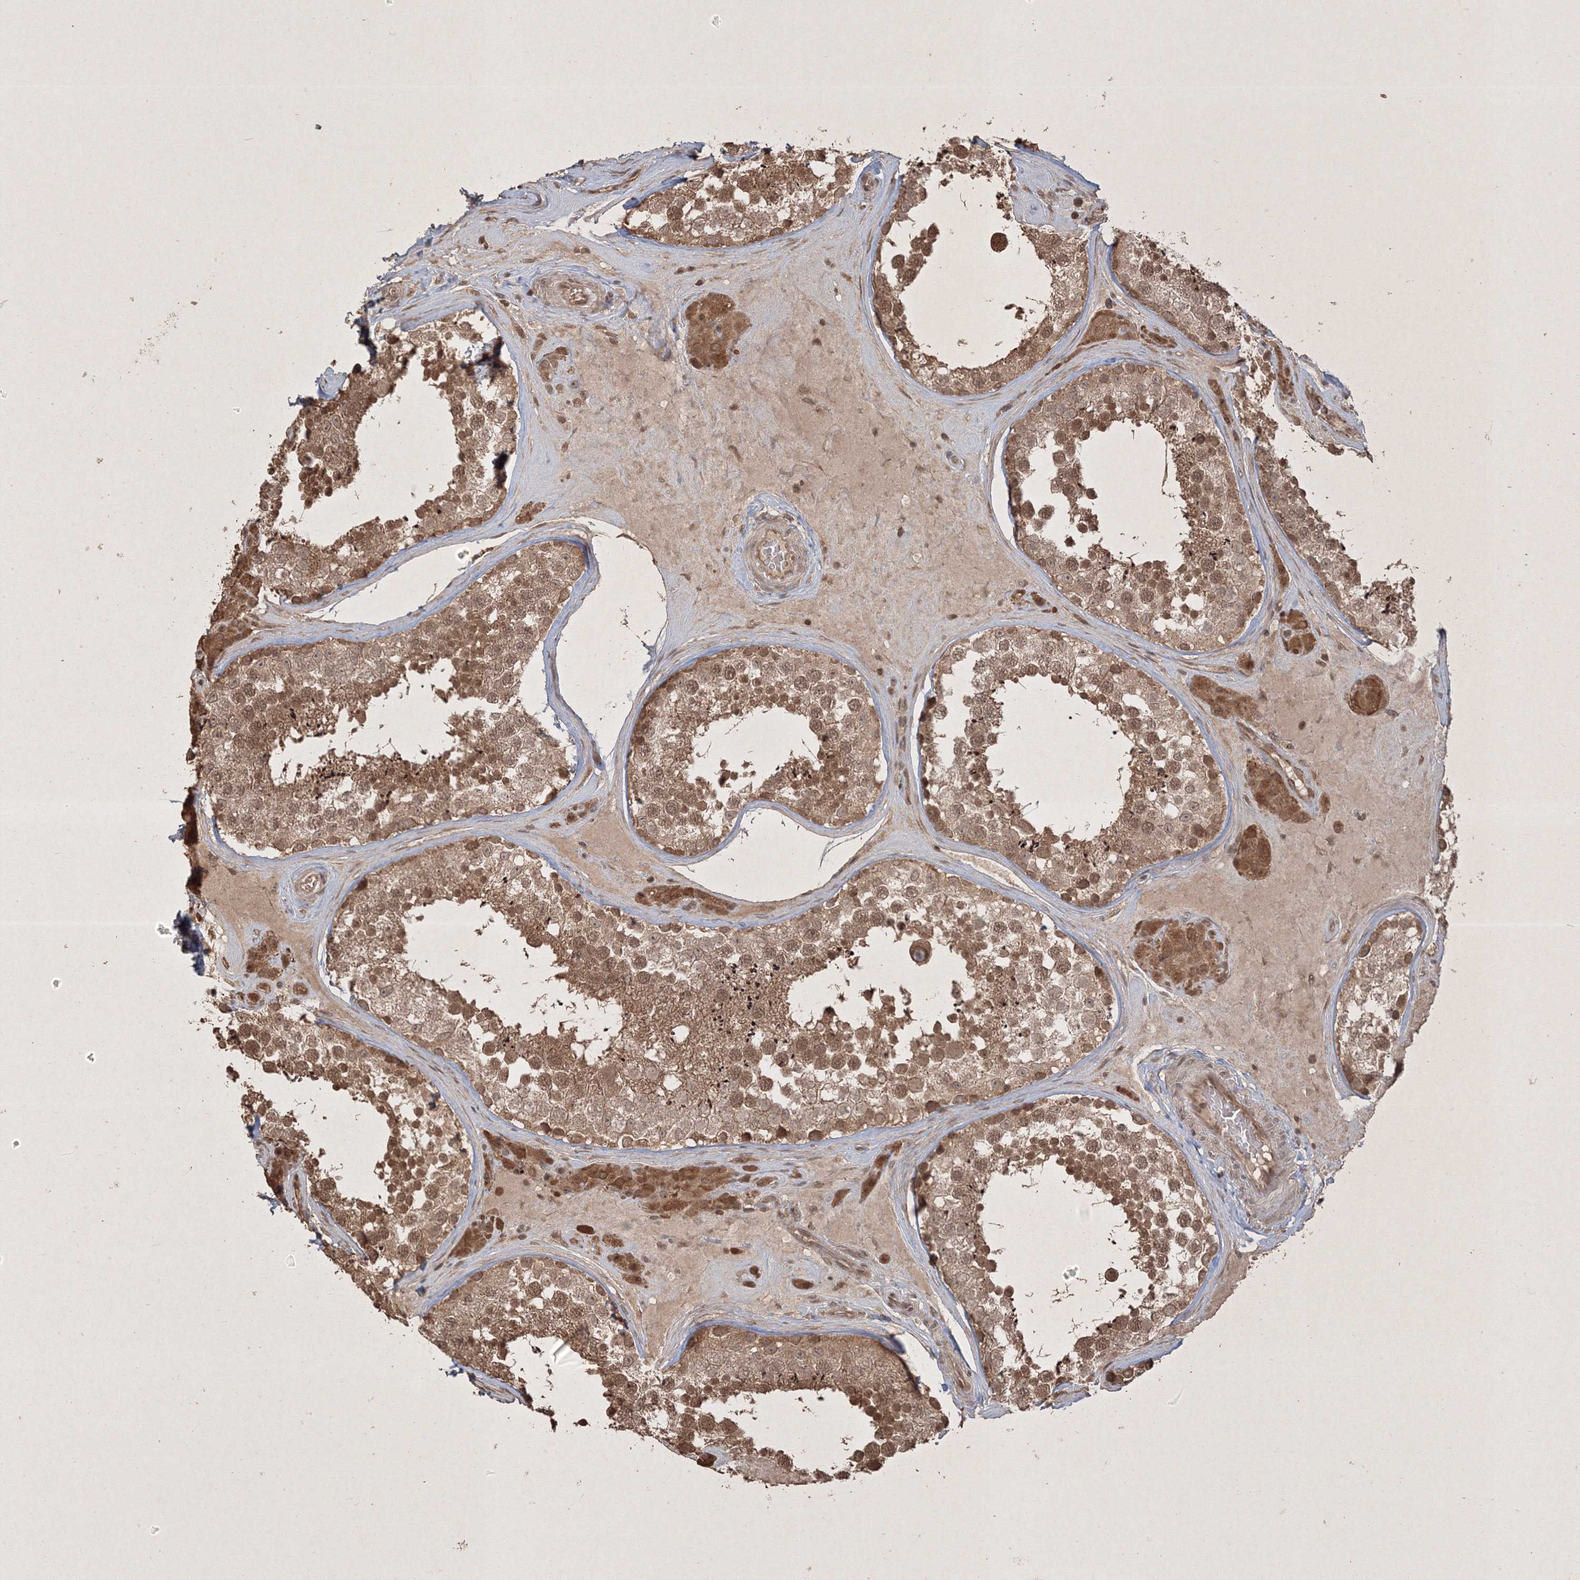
{"staining": {"intensity": "moderate", "quantity": ">75%", "location": "cytoplasmic/membranous,nuclear"}, "tissue": "testis", "cell_type": "Cells in seminiferous ducts", "image_type": "normal", "snomed": [{"axis": "morphology", "description": "Normal tissue, NOS"}, {"axis": "topography", "description": "Testis"}], "caption": "Immunohistochemistry of unremarkable human testis exhibits medium levels of moderate cytoplasmic/membranous,nuclear expression in approximately >75% of cells in seminiferous ducts. The protein of interest is stained brown, and the nuclei are stained in blue (DAB IHC with brightfield microscopy, high magnification).", "gene": "PELI3", "patient": {"sex": "male", "age": 46}}